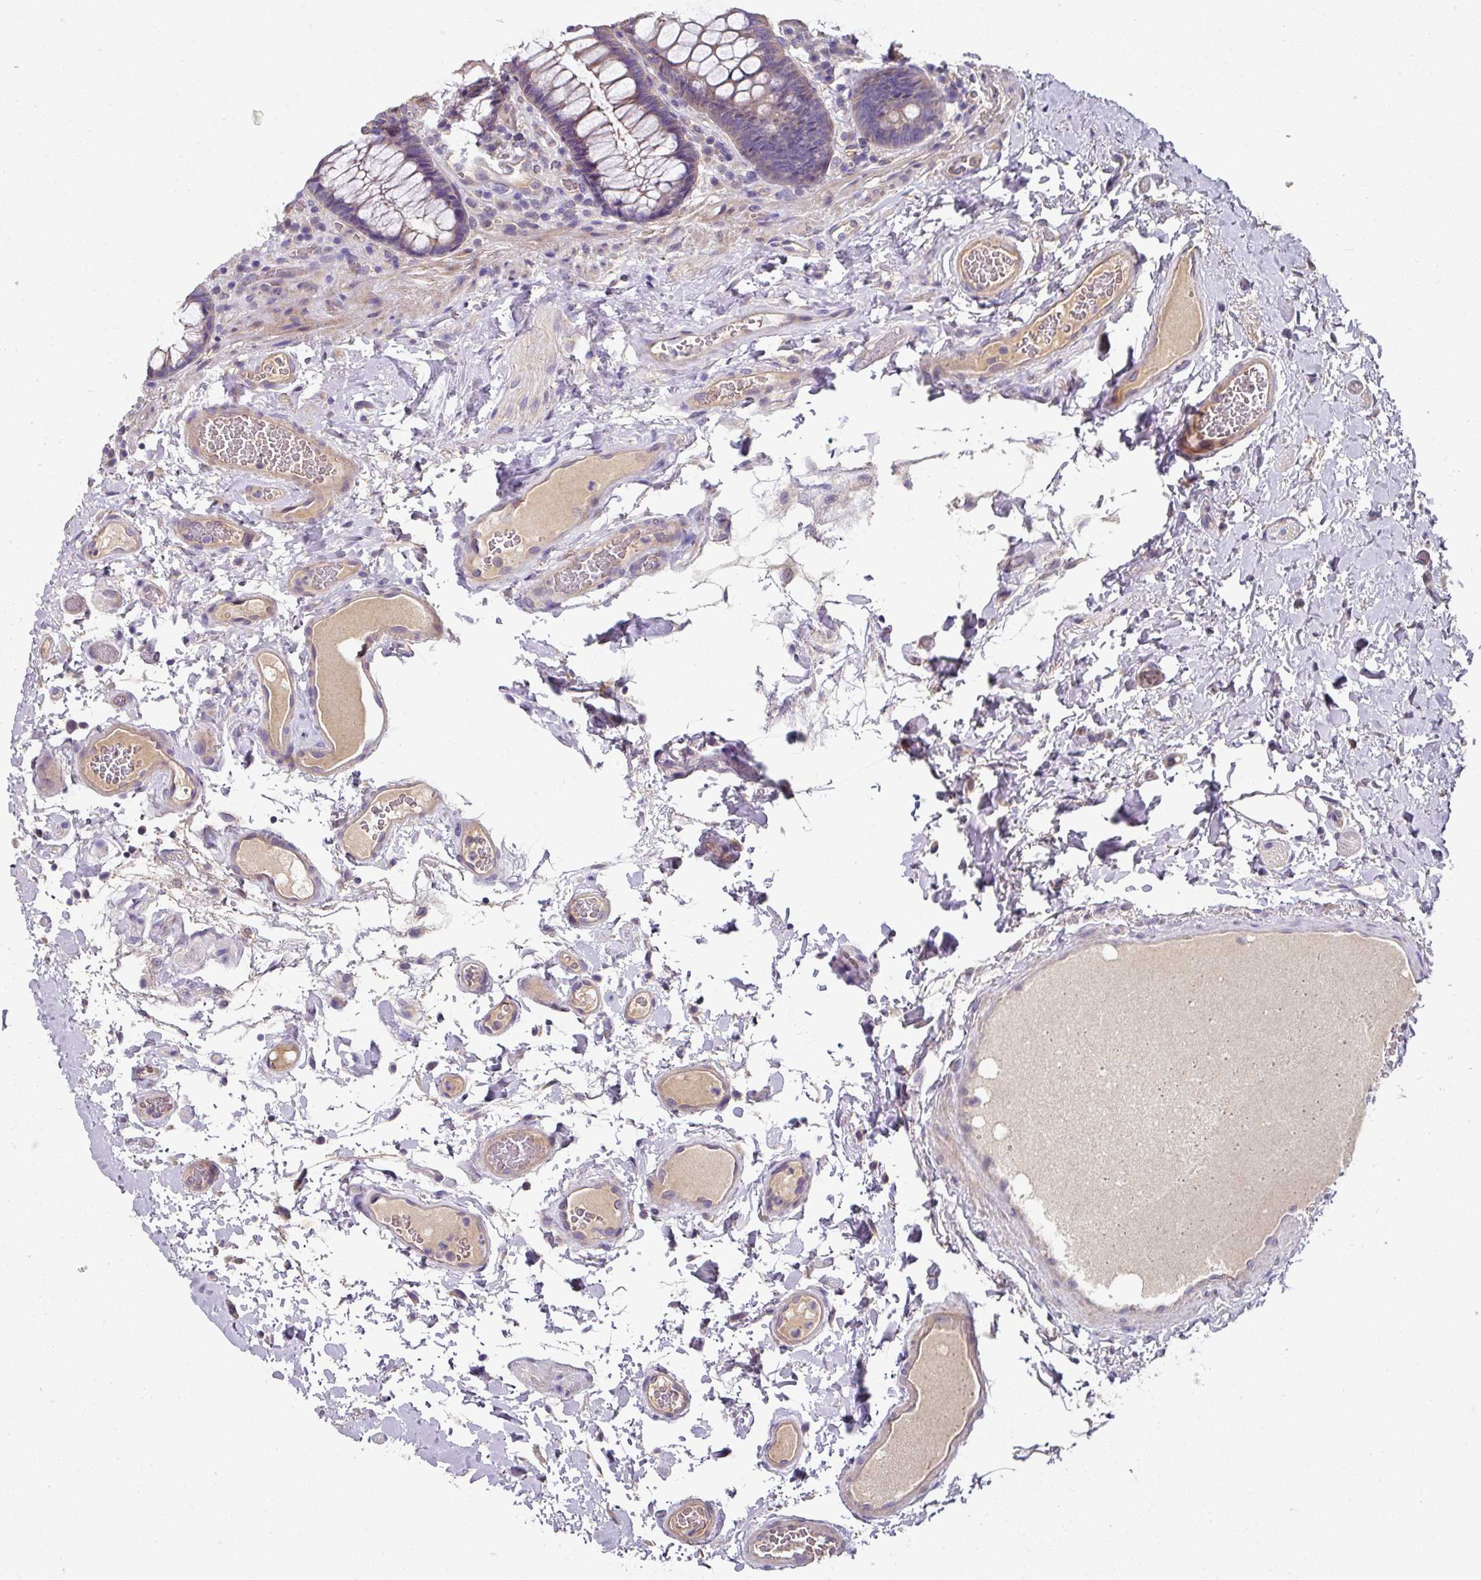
{"staining": {"intensity": "weak", "quantity": ">75%", "location": "cytoplasmic/membranous"}, "tissue": "colon", "cell_type": "Endothelial cells", "image_type": "normal", "snomed": [{"axis": "morphology", "description": "Normal tissue, NOS"}, {"axis": "topography", "description": "Colon"}], "caption": "Protein expression analysis of normal colon shows weak cytoplasmic/membranous expression in approximately >75% of endothelial cells.", "gene": "C4orf48", "patient": {"sex": "male", "age": 84}}